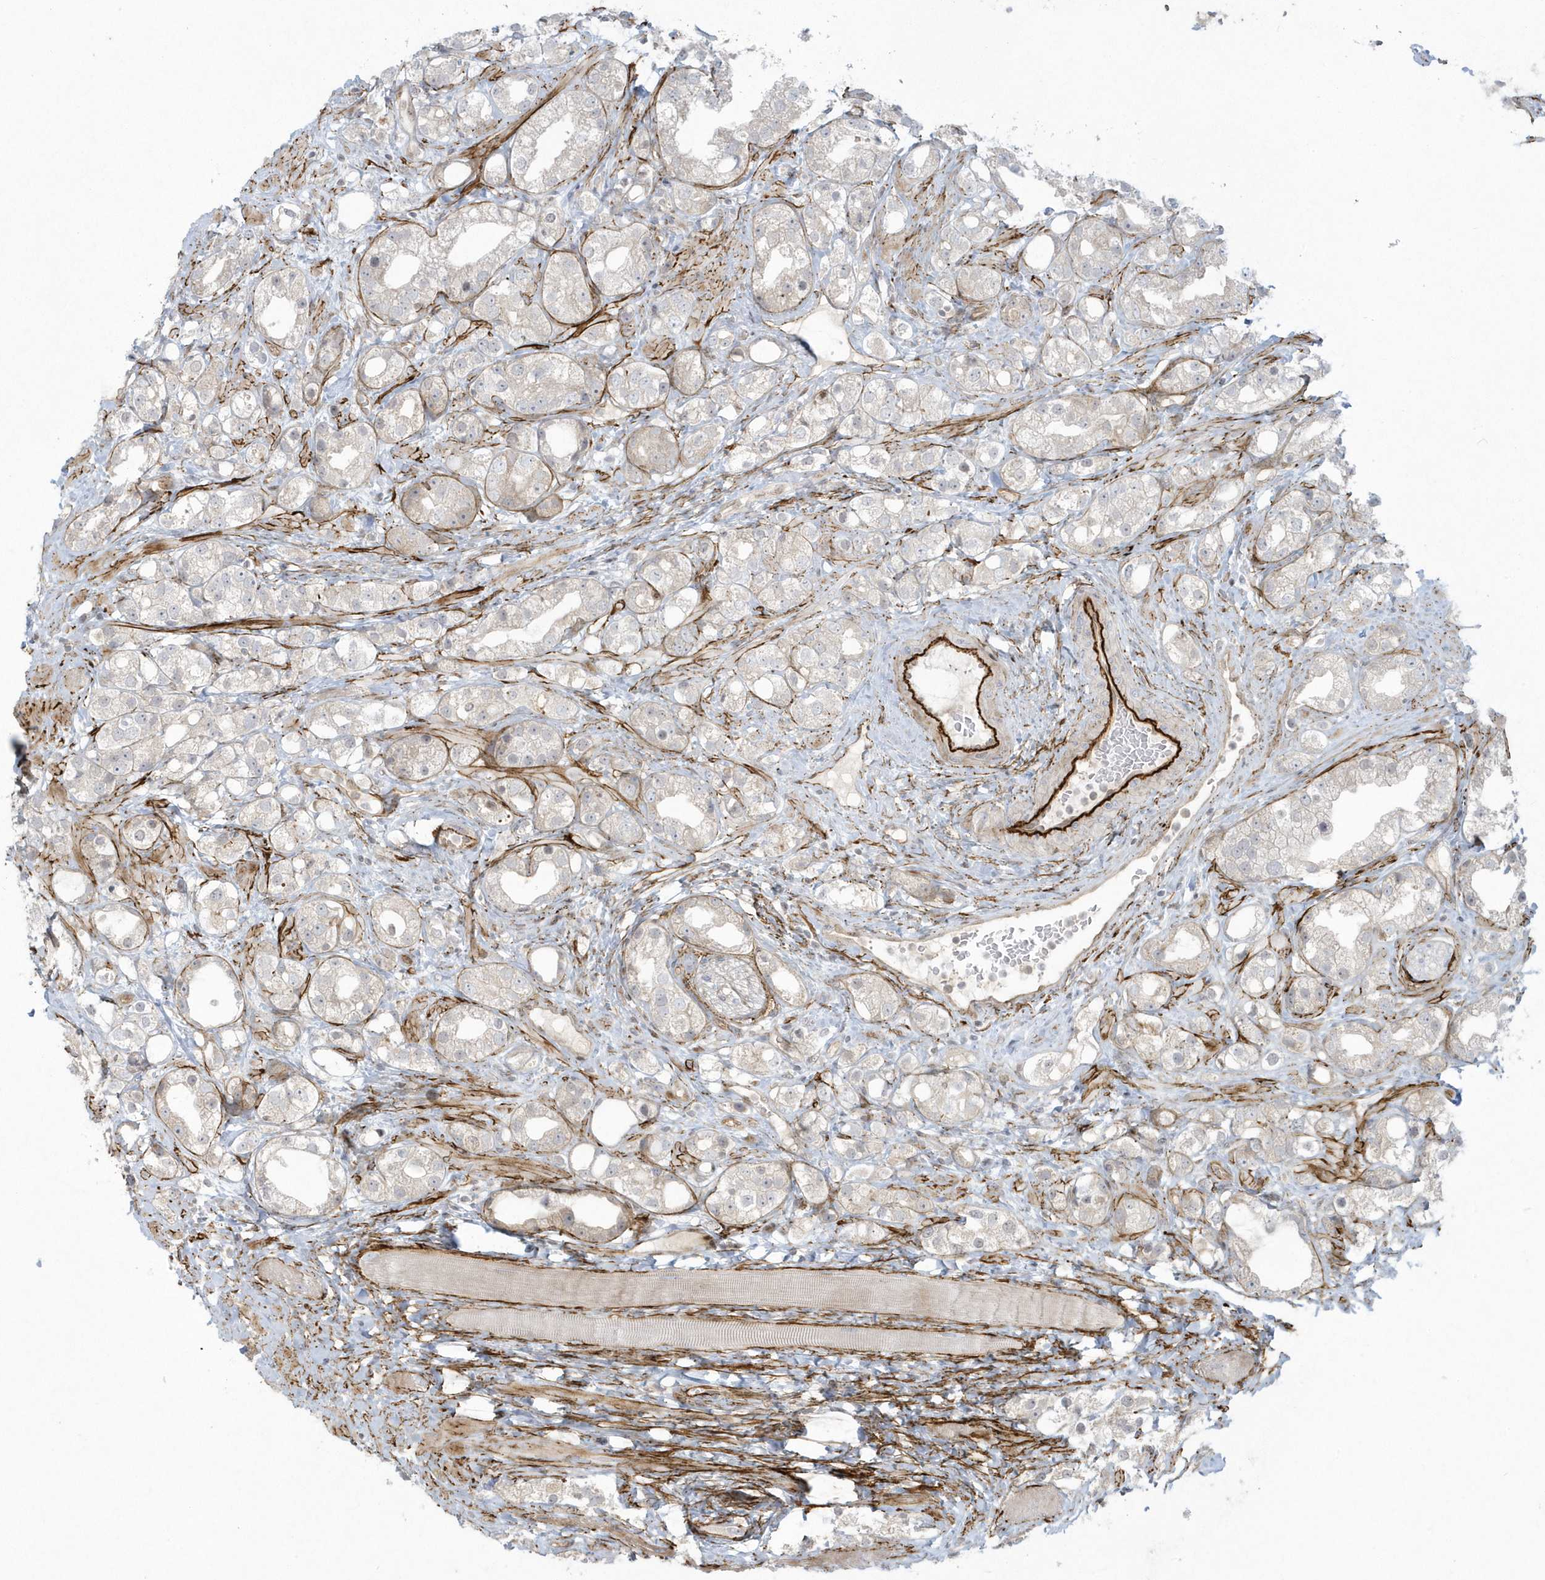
{"staining": {"intensity": "weak", "quantity": "<25%", "location": "cytoplasmic/membranous"}, "tissue": "prostate cancer", "cell_type": "Tumor cells", "image_type": "cancer", "snomed": [{"axis": "morphology", "description": "Adenocarcinoma, NOS"}, {"axis": "topography", "description": "Prostate"}], "caption": "Histopathology image shows no protein expression in tumor cells of prostate cancer tissue.", "gene": "MASP2", "patient": {"sex": "male", "age": 79}}